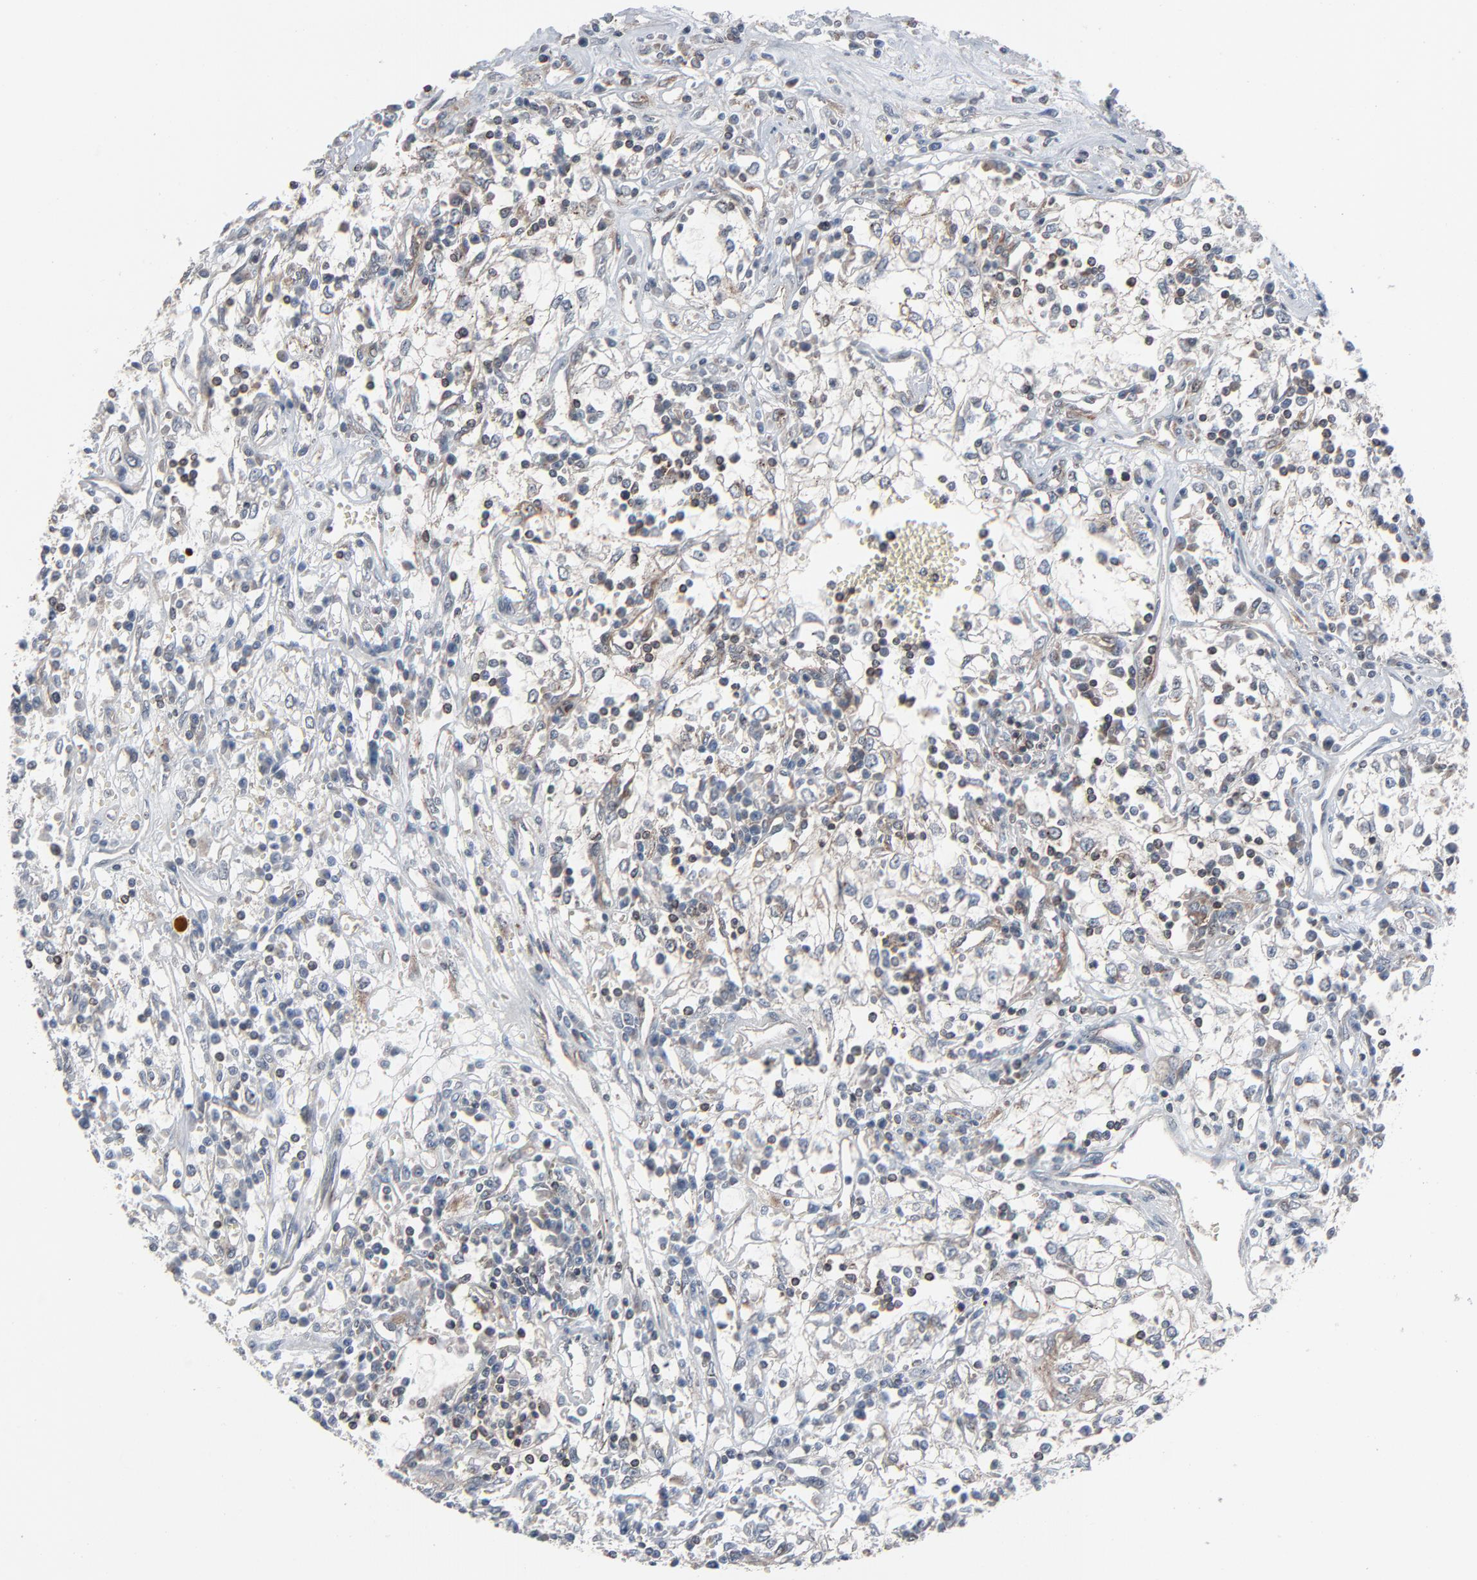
{"staining": {"intensity": "negative", "quantity": "none", "location": "none"}, "tissue": "renal cancer", "cell_type": "Tumor cells", "image_type": "cancer", "snomed": [{"axis": "morphology", "description": "Adenocarcinoma, NOS"}, {"axis": "topography", "description": "Kidney"}], "caption": "Renal cancer (adenocarcinoma) was stained to show a protein in brown. There is no significant positivity in tumor cells. (DAB immunohistochemistry (IHC) with hematoxylin counter stain).", "gene": "OPTN", "patient": {"sex": "male", "age": 82}}